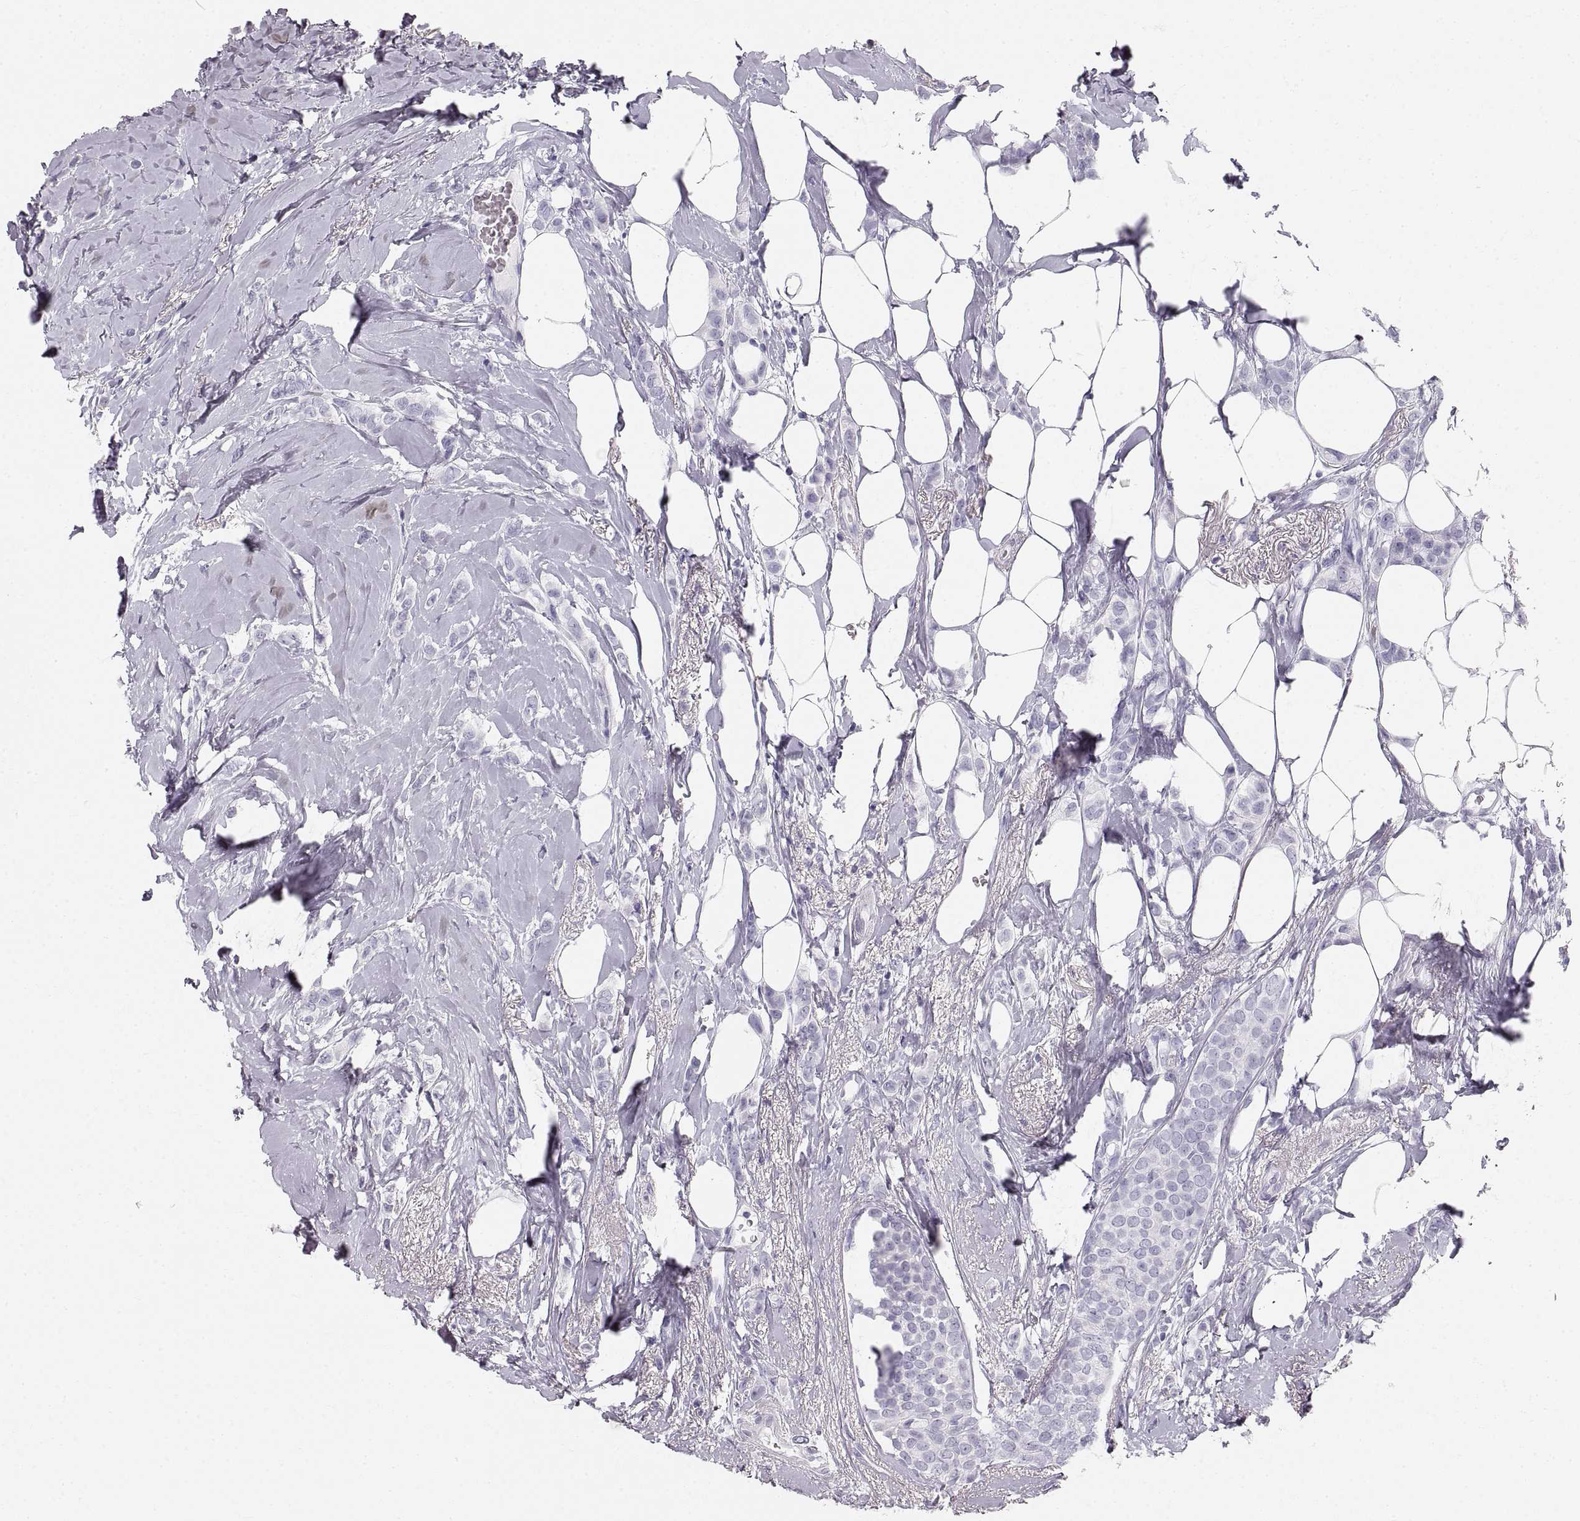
{"staining": {"intensity": "negative", "quantity": "none", "location": "none"}, "tissue": "breast cancer", "cell_type": "Tumor cells", "image_type": "cancer", "snomed": [{"axis": "morphology", "description": "Lobular carcinoma"}, {"axis": "topography", "description": "Breast"}], "caption": "Human breast lobular carcinoma stained for a protein using IHC exhibits no staining in tumor cells.", "gene": "CRYAA", "patient": {"sex": "female", "age": 66}}